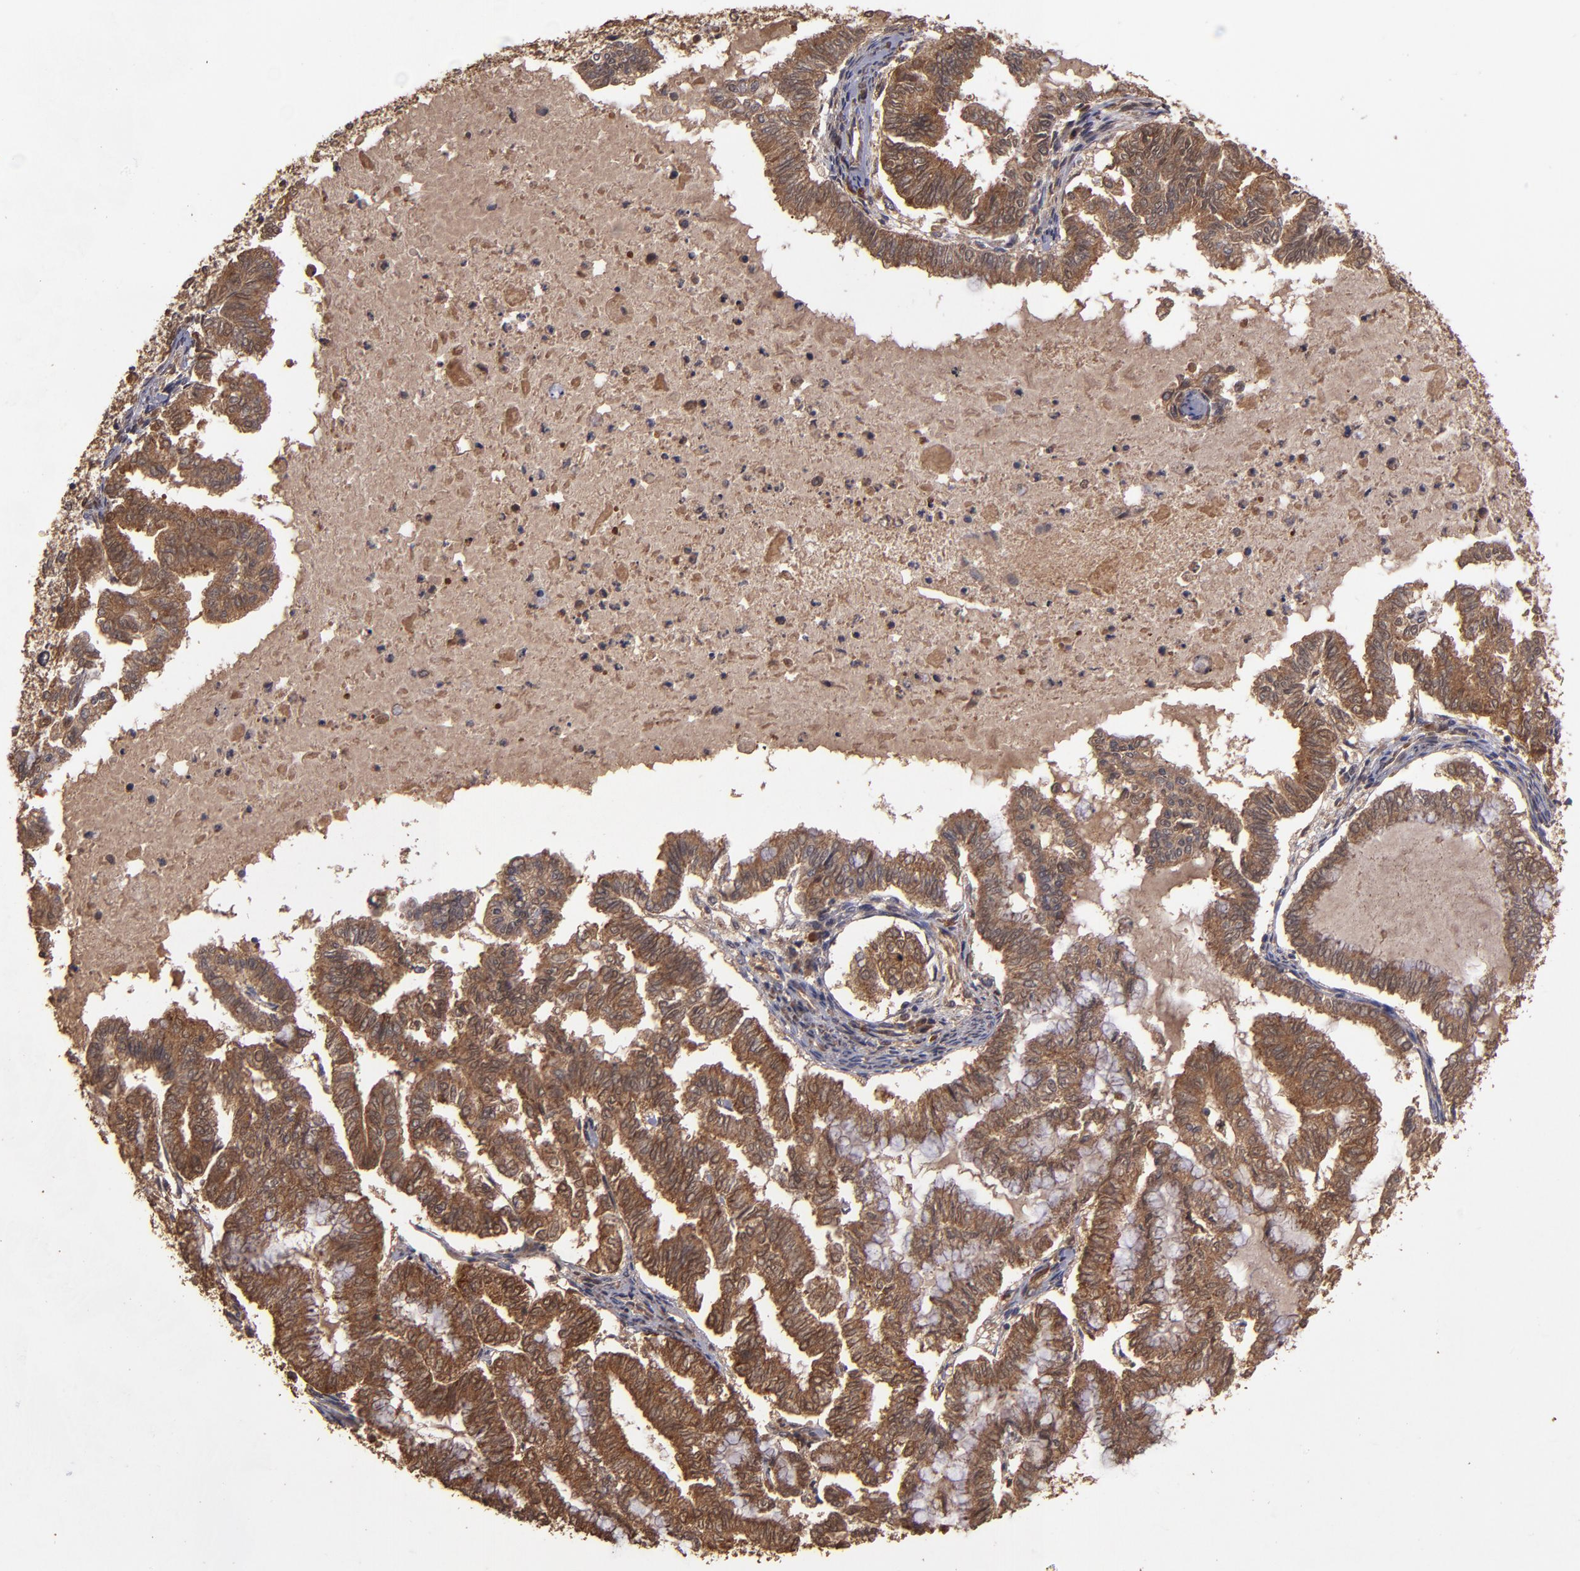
{"staining": {"intensity": "strong", "quantity": ">75%", "location": "cytoplasmic/membranous"}, "tissue": "endometrial cancer", "cell_type": "Tumor cells", "image_type": "cancer", "snomed": [{"axis": "morphology", "description": "Adenocarcinoma, NOS"}, {"axis": "topography", "description": "Endometrium"}], "caption": "Endometrial cancer stained with DAB IHC reveals high levels of strong cytoplasmic/membranous staining in about >75% of tumor cells.", "gene": "TXNDC16", "patient": {"sex": "female", "age": 79}}